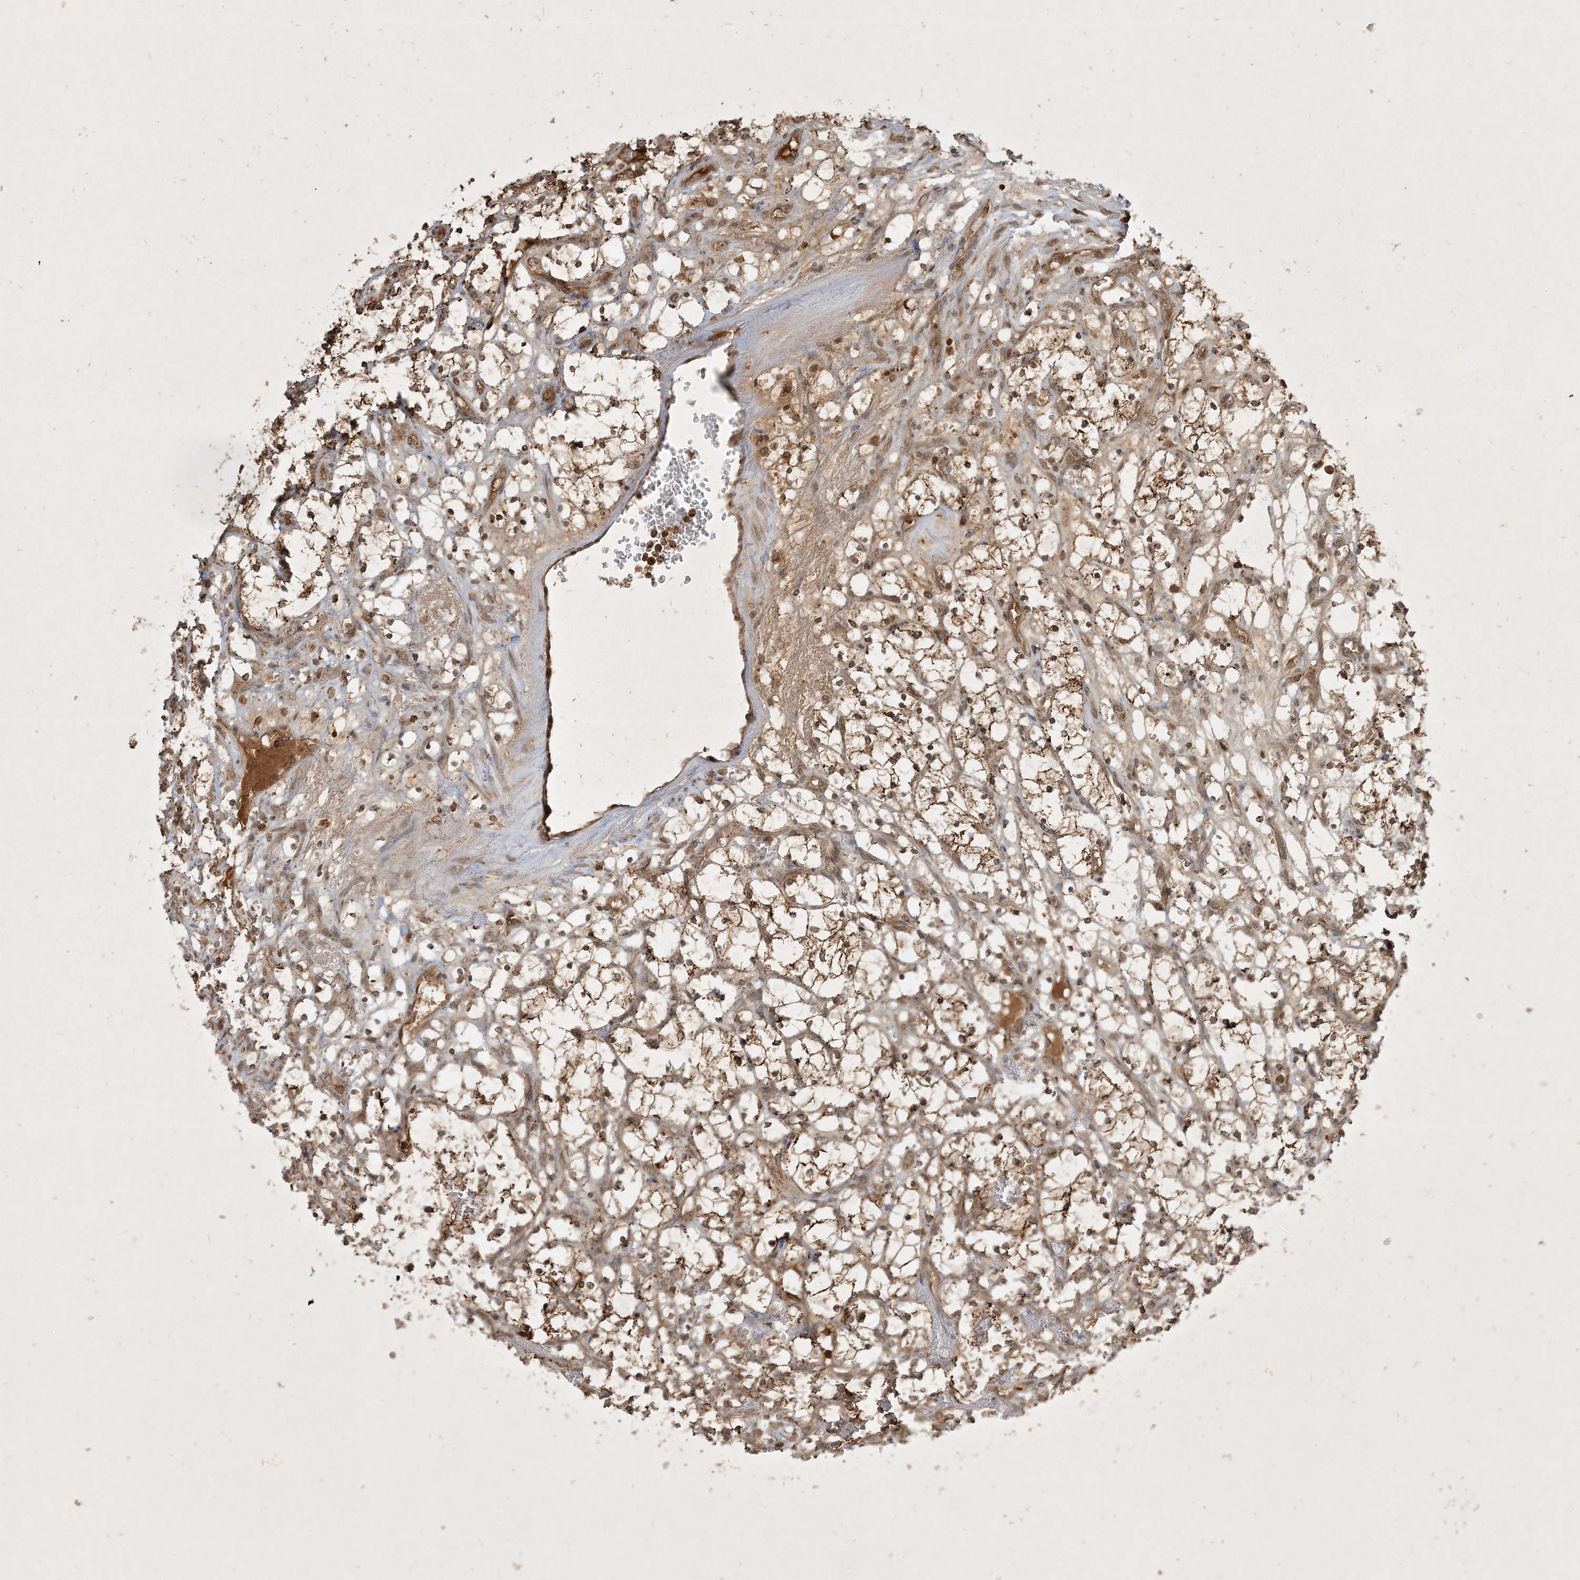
{"staining": {"intensity": "moderate", "quantity": ">75%", "location": "cytoplasmic/membranous"}, "tissue": "renal cancer", "cell_type": "Tumor cells", "image_type": "cancer", "snomed": [{"axis": "morphology", "description": "Adenocarcinoma, NOS"}, {"axis": "topography", "description": "Kidney"}], "caption": "Immunohistochemical staining of human adenocarcinoma (renal) displays moderate cytoplasmic/membranous protein expression in about >75% of tumor cells. The staining was performed using DAB, with brown indicating positive protein expression. Nuclei are stained blue with hematoxylin.", "gene": "PLTP", "patient": {"sex": "female", "age": 69}}